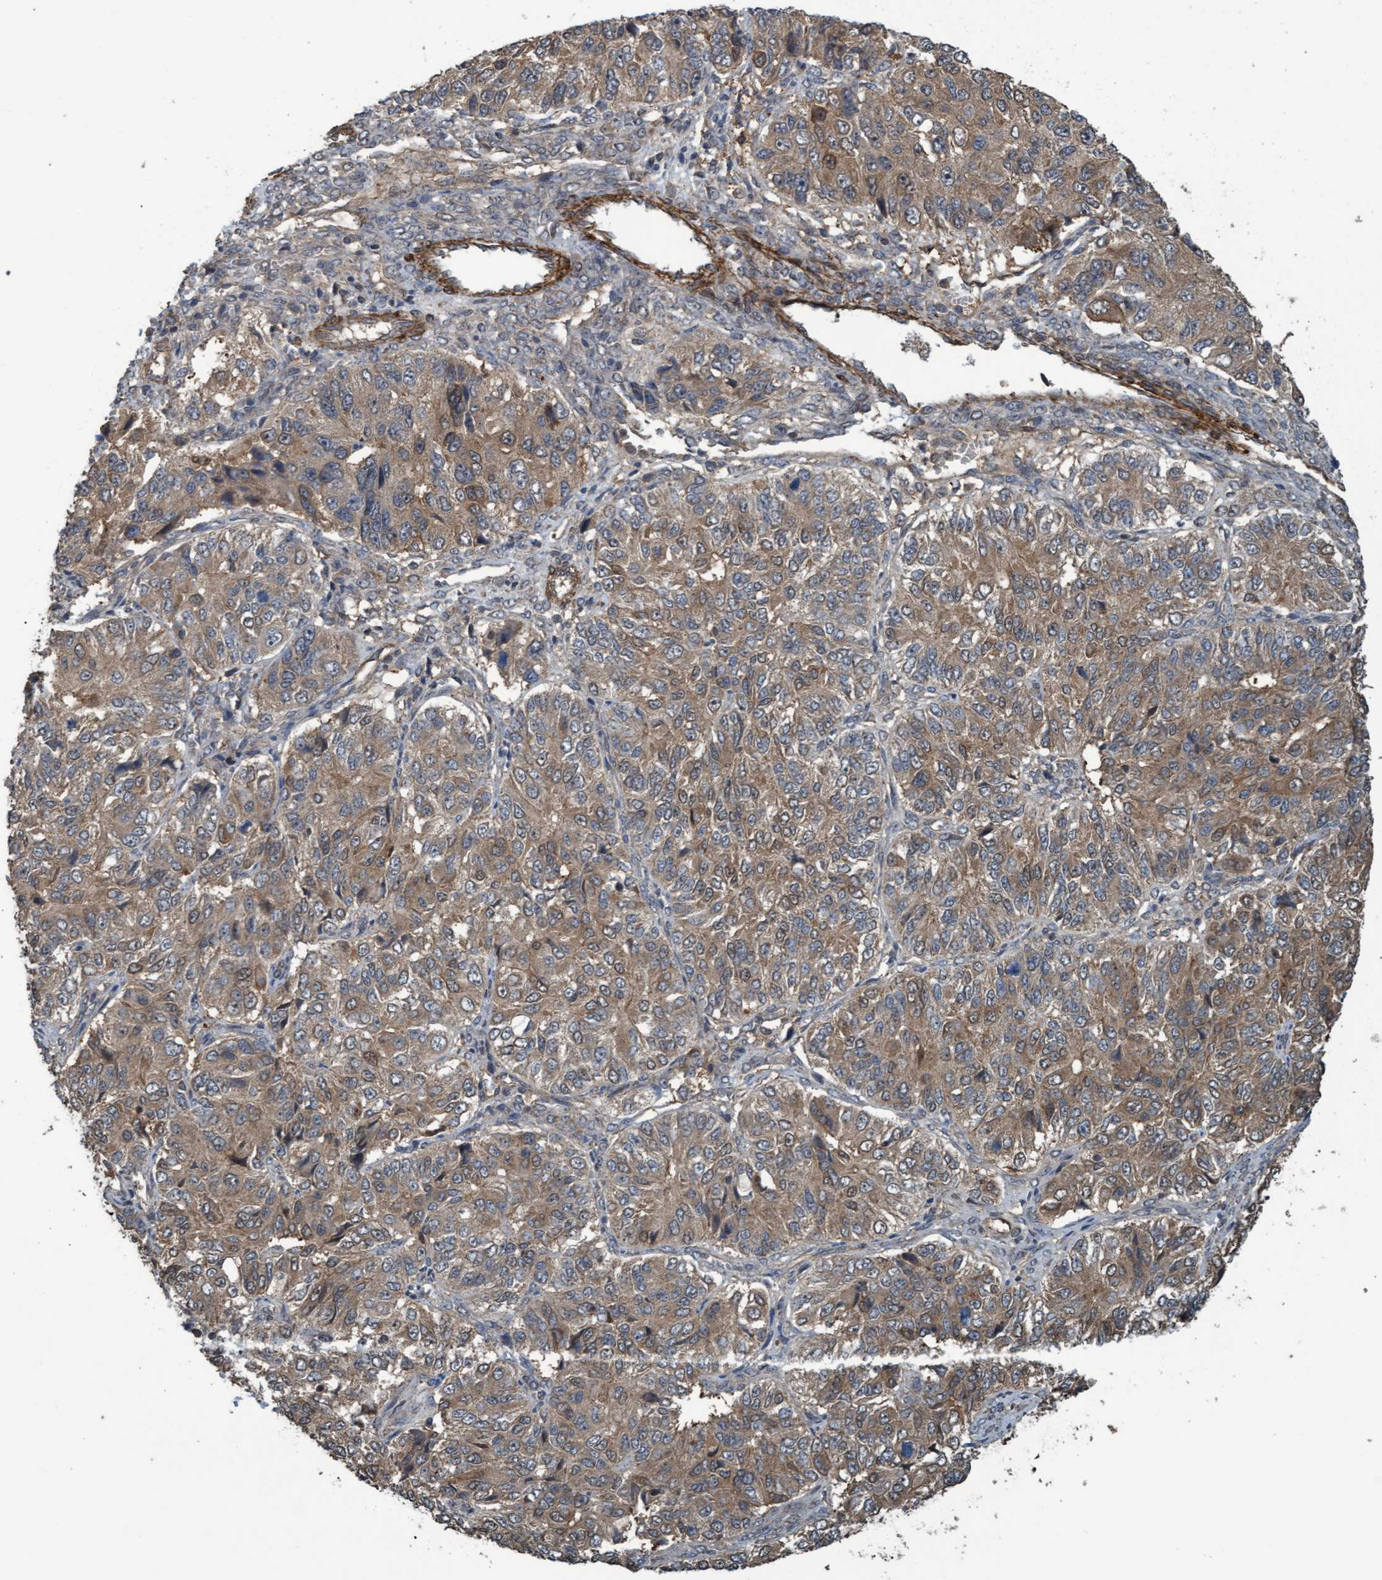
{"staining": {"intensity": "moderate", "quantity": ">75%", "location": "cytoplasmic/membranous"}, "tissue": "ovarian cancer", "cell_type": "Tumor cells", "image_type": "cancer", "snomed": [{"axis": "morphology", "description": "Carcinoma, endometroid"}, {"axis": "topography", "description": "Ovary"}], "caption": "Human ovarian cancer (endometroid carcinoma) stained for a protein (brown) shows moderate cytoplasmic/membranous positive expression in approximately >75% of tumor cells.", "gene": "GGT6", "patient": {"sex": "female", "age": 51}}